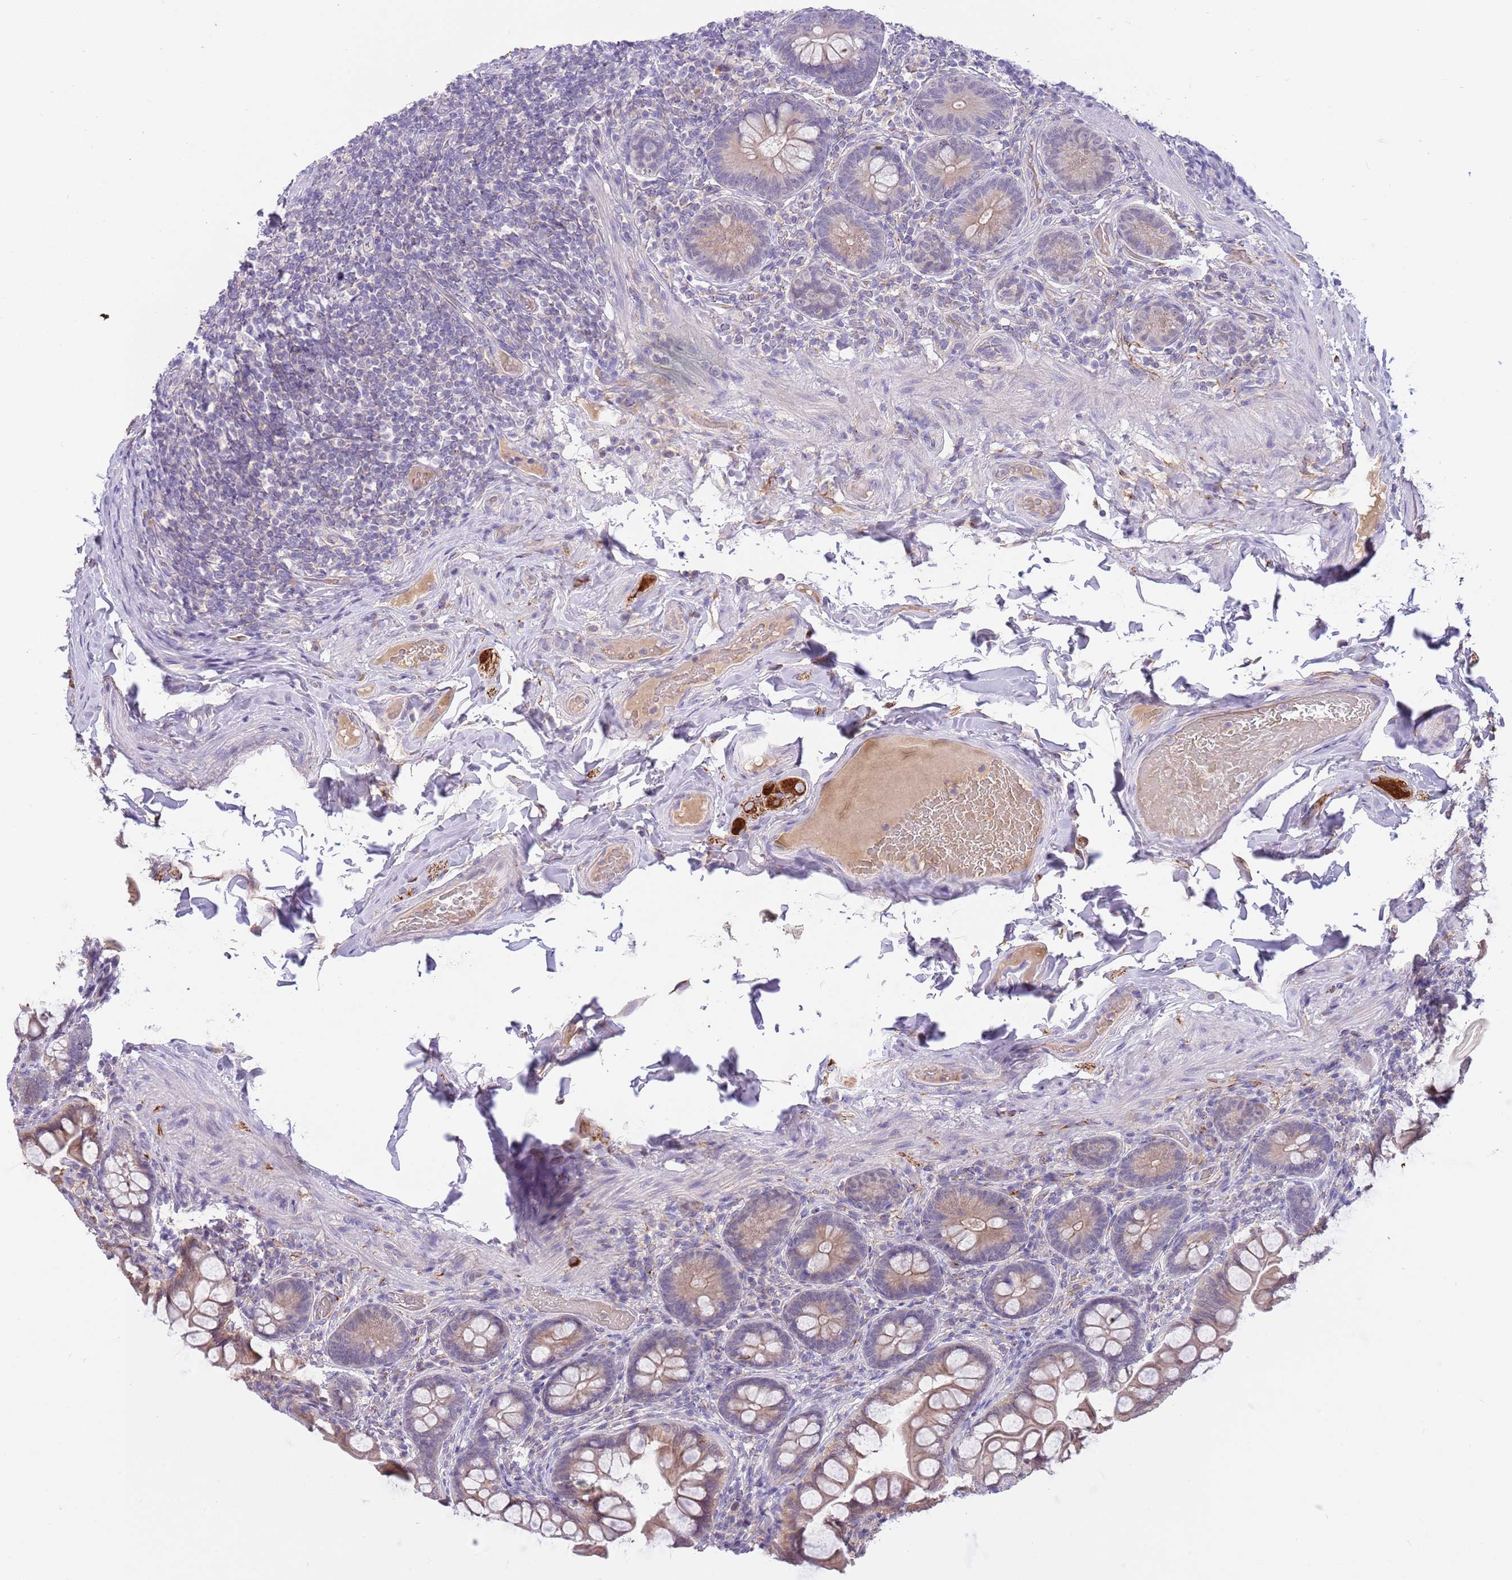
{"staining": {"intensity": "moderate", "quantity": ">75%", "location": "cytoplasmic/membranous"}, "tissue": "small intestine", "cell_type": "Glandular cells", "image_type": "normal", "snomed": [{"axis": "morphology", "description": "Normal tissue, NOS"}, {"axis": "topography", "description": "Small intestine"}], "caption": "This photomicrograph shows benign small intestine stained with immunohistochemistry to label a protein in brown. The cytoplasmic/membranous of glandular cells show moderate positivity for the protein. Nuclei are counter-stained blue.", "gene": "CFAP73", "patient": {"sex": "male", "age": 70}}